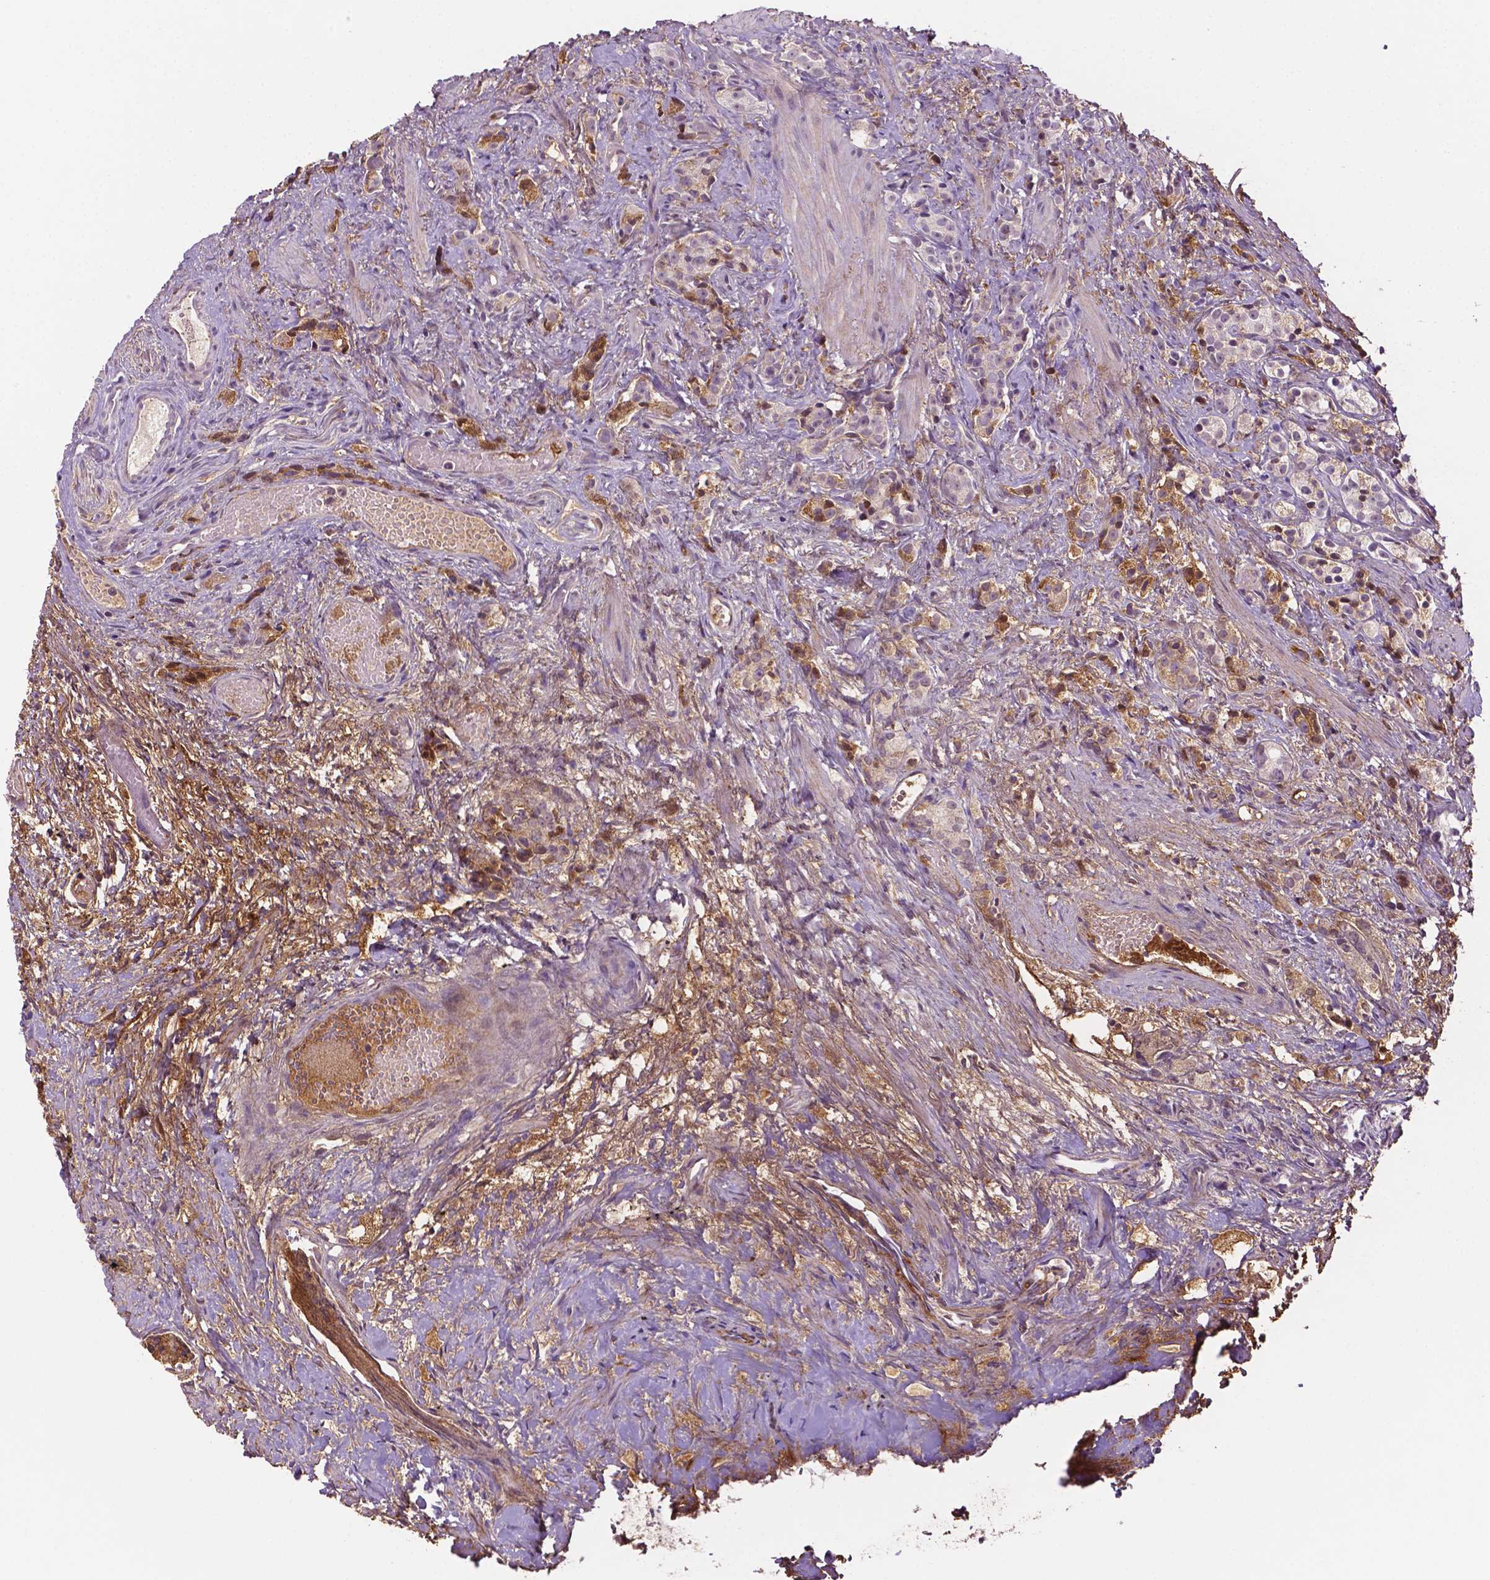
{"staining": {"intensity": "negative", "quantity": "none", "location": "none"}, "tissue": "prostate cancer", "cell_type": "Tumor cells", "image_type": "cancer", "snomed": [{"axis": "morphology", "description": "Adenocarcinoma, High grade"}, {"axis": "topography", "description": "Prostate"}], "caption": "DAB (3,3'-diaminobenzidine) immunohistochemical staining of prostate cancer demonstrates no significant positivity in tumor cells.", "gene": "FBLN1", "patient": {"sex": "male", "age": 53}}